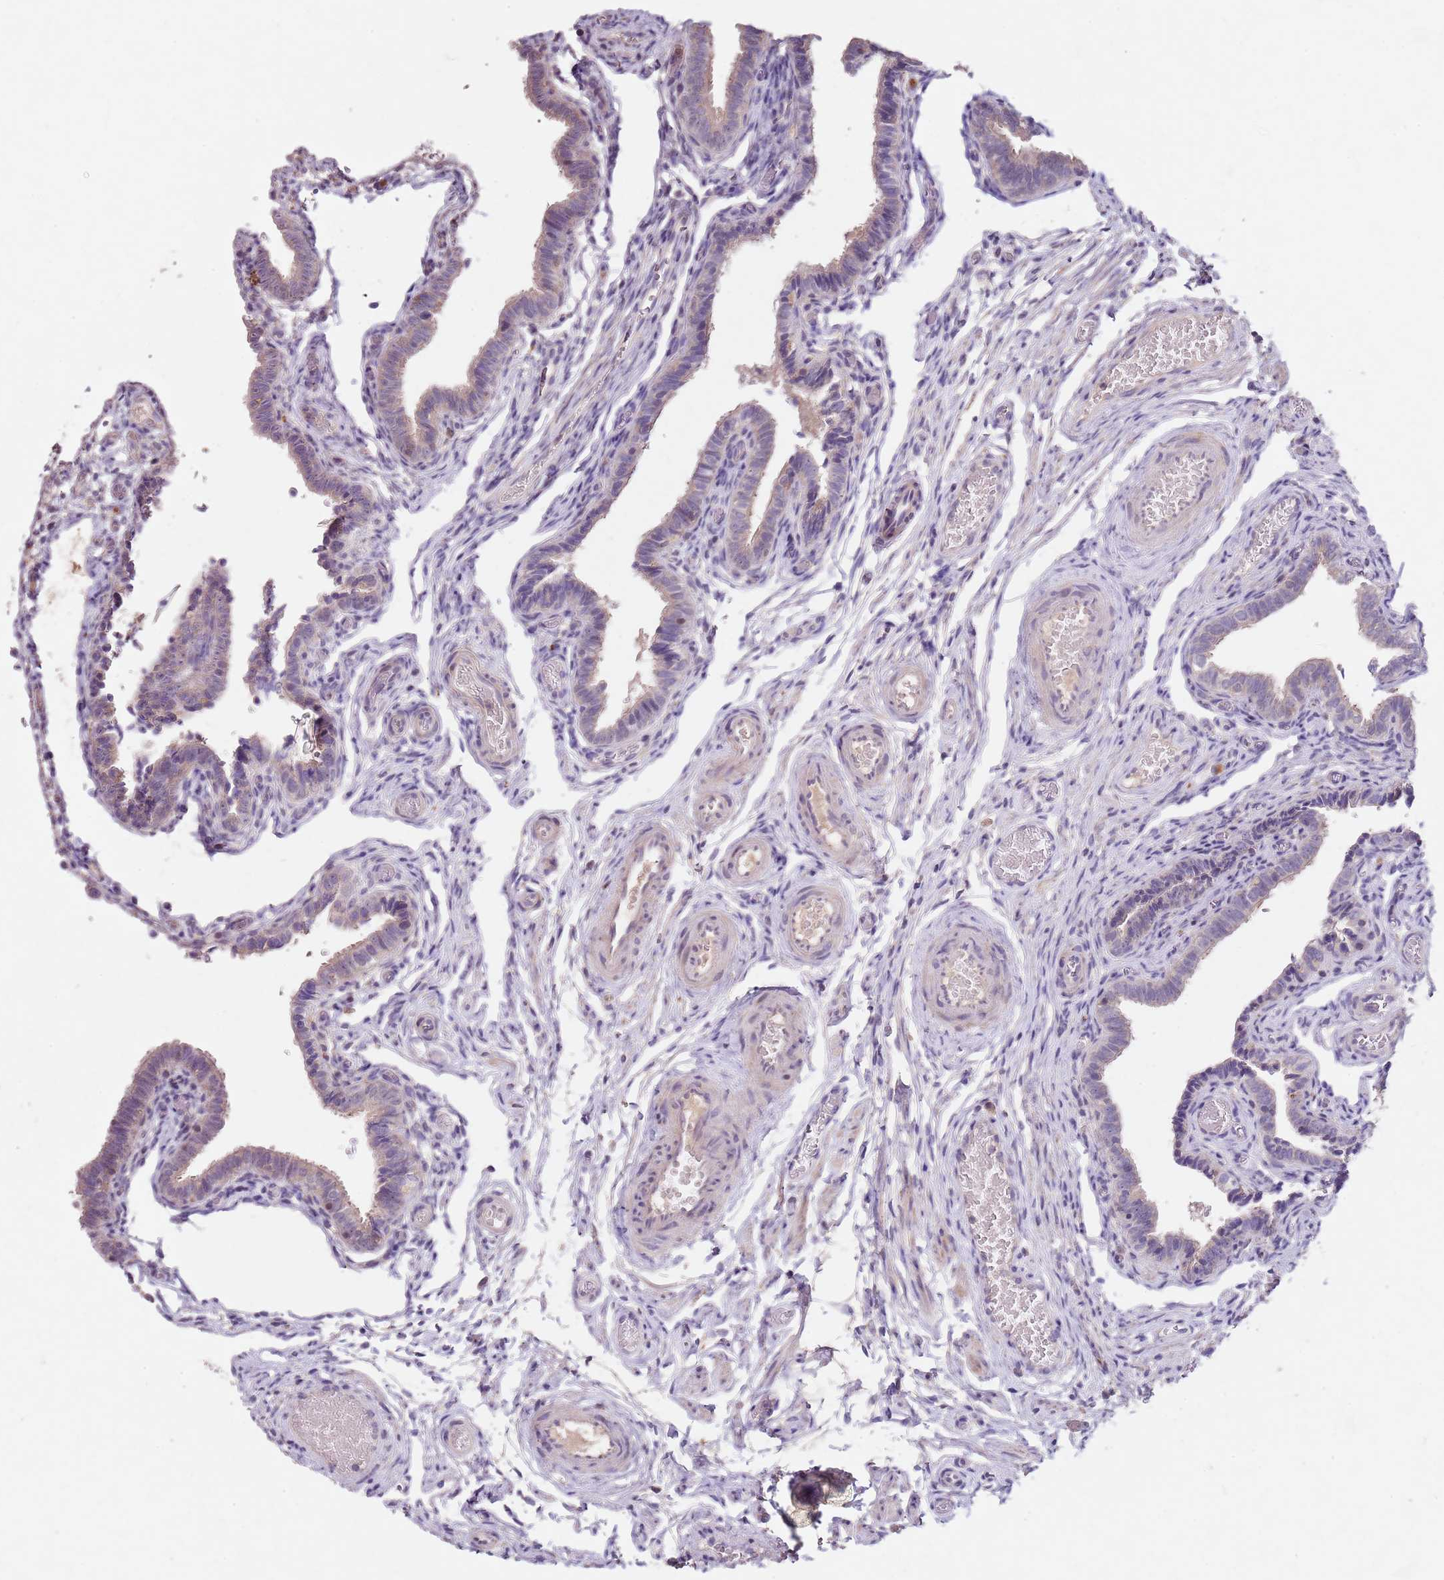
{"staining": {"intensity": "weak", "quantity": "25%-75%", "location": "cytoplasmic/membranous"}, "tissue": "fallopian tube", "cell_type": "Glandular cells", "image_type": "normal", "snomed": [{"axis": "morphology", "description": "Normal tissue, NOS"}, {"axis": "topography", "description": "Fallopian tube"}], "caption": "The micrograph shows a brown stain indicating the presence of a protein in the cytoplasmic/membranous of glandular cells in fallopian tube. The staining is performed using DAB brown chromogen to label protein expression. The nuclei are counter-stained blue using hematoxylin.", "gene": "NRDE2", "patient": {"sex": "female", "age": 36}}